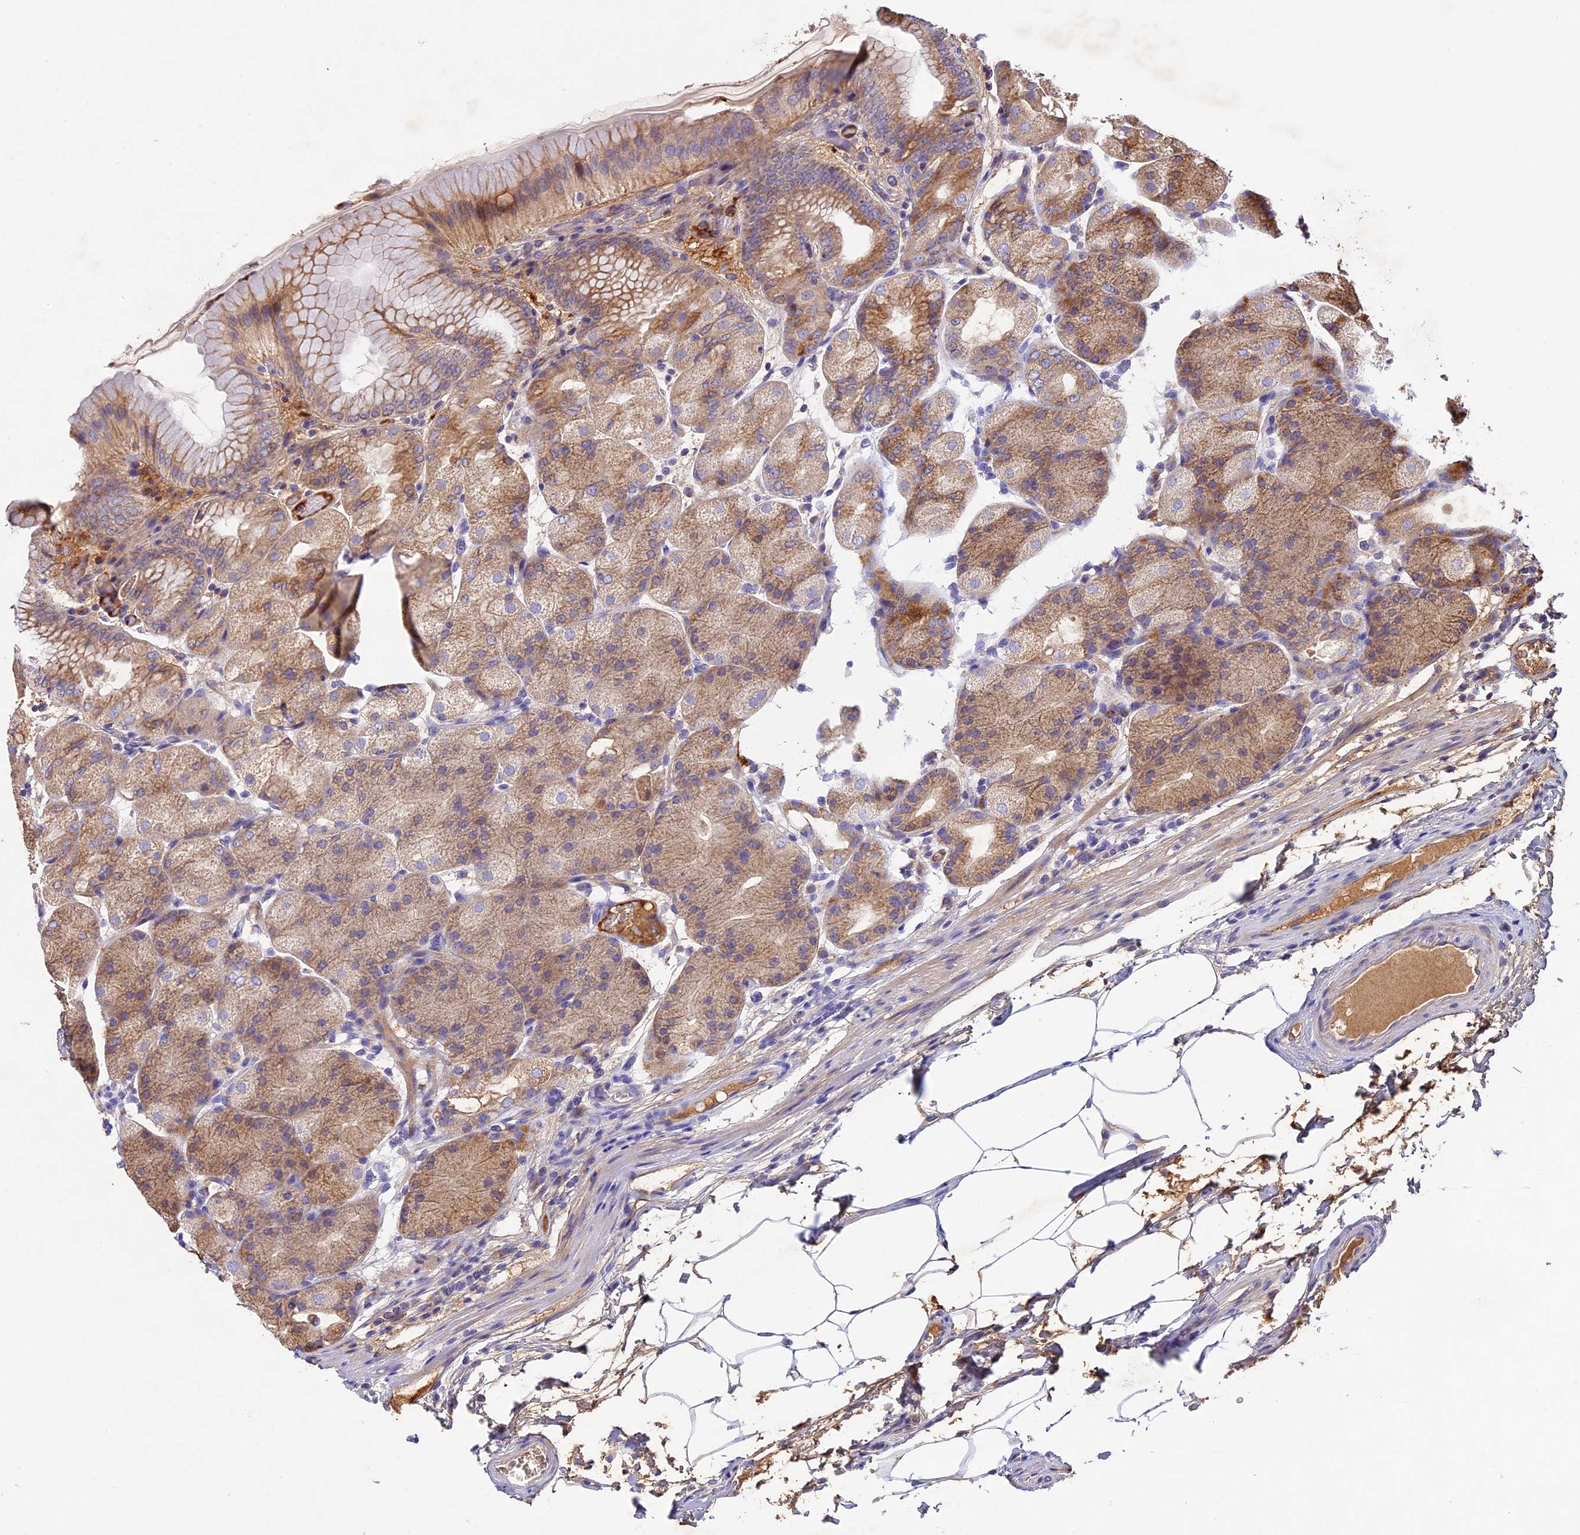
{"staining": {"intensity": "strong", "quantity": "25%-75%", "location": "cytoplasmic/membranous"}, "tissue": "stomach", "cell_type": "Glandular cells", "image_type": "normal", "snomed": [{"axis": "morphology", "description": "Normal tissue, NOS"}, {"axis": "topography", "description": "Stomach, upper"}, {"axis": "topography", "description": "Stomach, lower"}], "caption": "This histopathology image reveals immunohistochemistry (IHC) staining of unremarkable human stomach, with high strong cytoplasmic/membranous staining in about 25%-75% of glandular cells.", "gene": "OCEL1", "patient": {"sex": "male", "age": 62}}